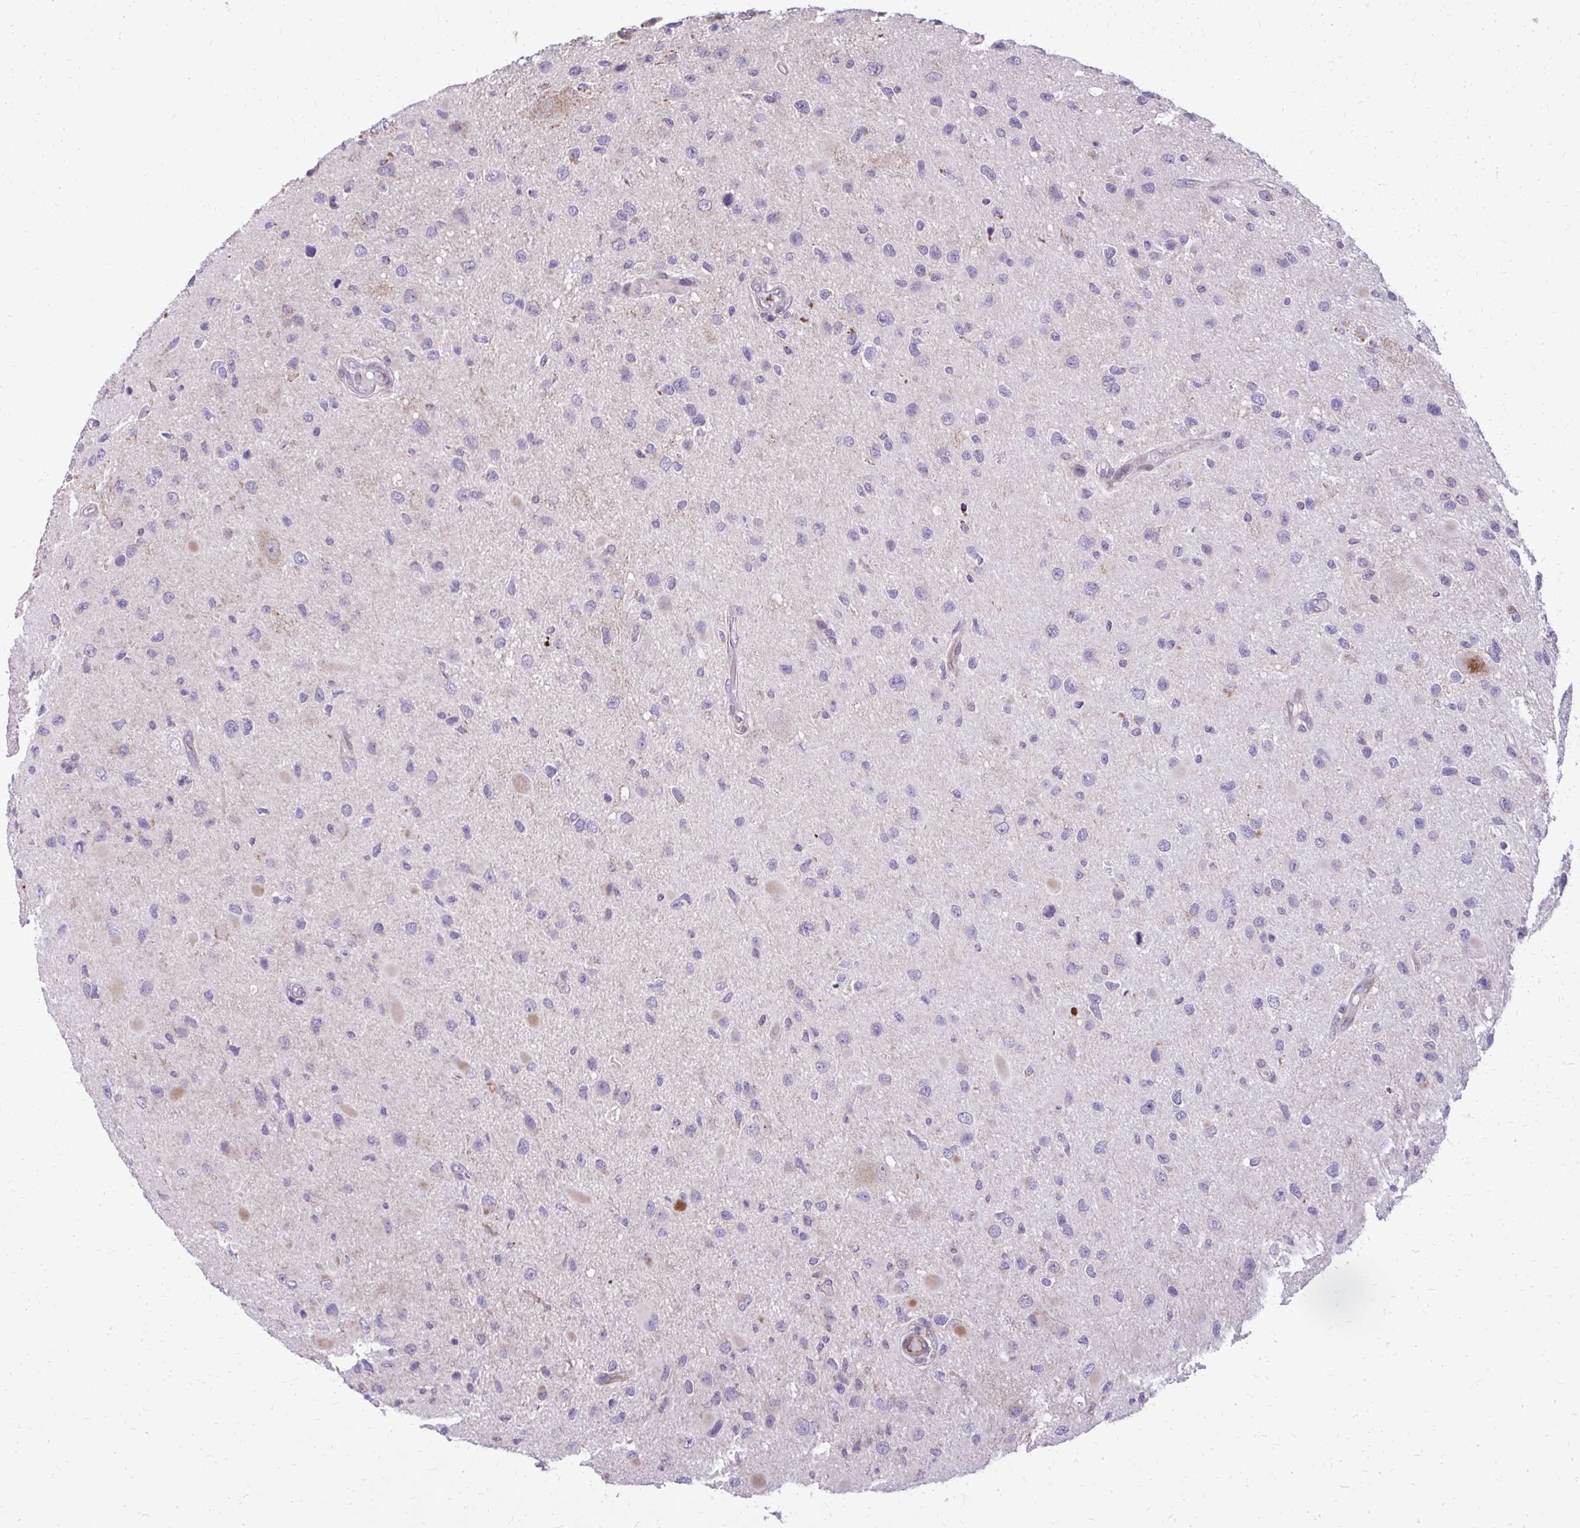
{"staining": {"intensity": "negative", "quantity": "none", "location": "none"}, "tissue": "glioma", "cell_type": "Tumor cells", "image_type": "cancer", "snomed": [{"axis": "morphology", "description": "Glioma, malignant, Low grade"}, {"axis": "topography", "description": "Brain"}], "caption": "High magnification brightfield microscopy of malignant low-grade glioma stained with DAB (brown) and counterstained with hematoxylin (blue): tumor cells show no significant positivity. The staining is performed using DAB brown chromogen with nuclei counter-stained in using hematoxylin.", "gene": "ABCC3", "patient": {"sex": "female", "age": 32}}